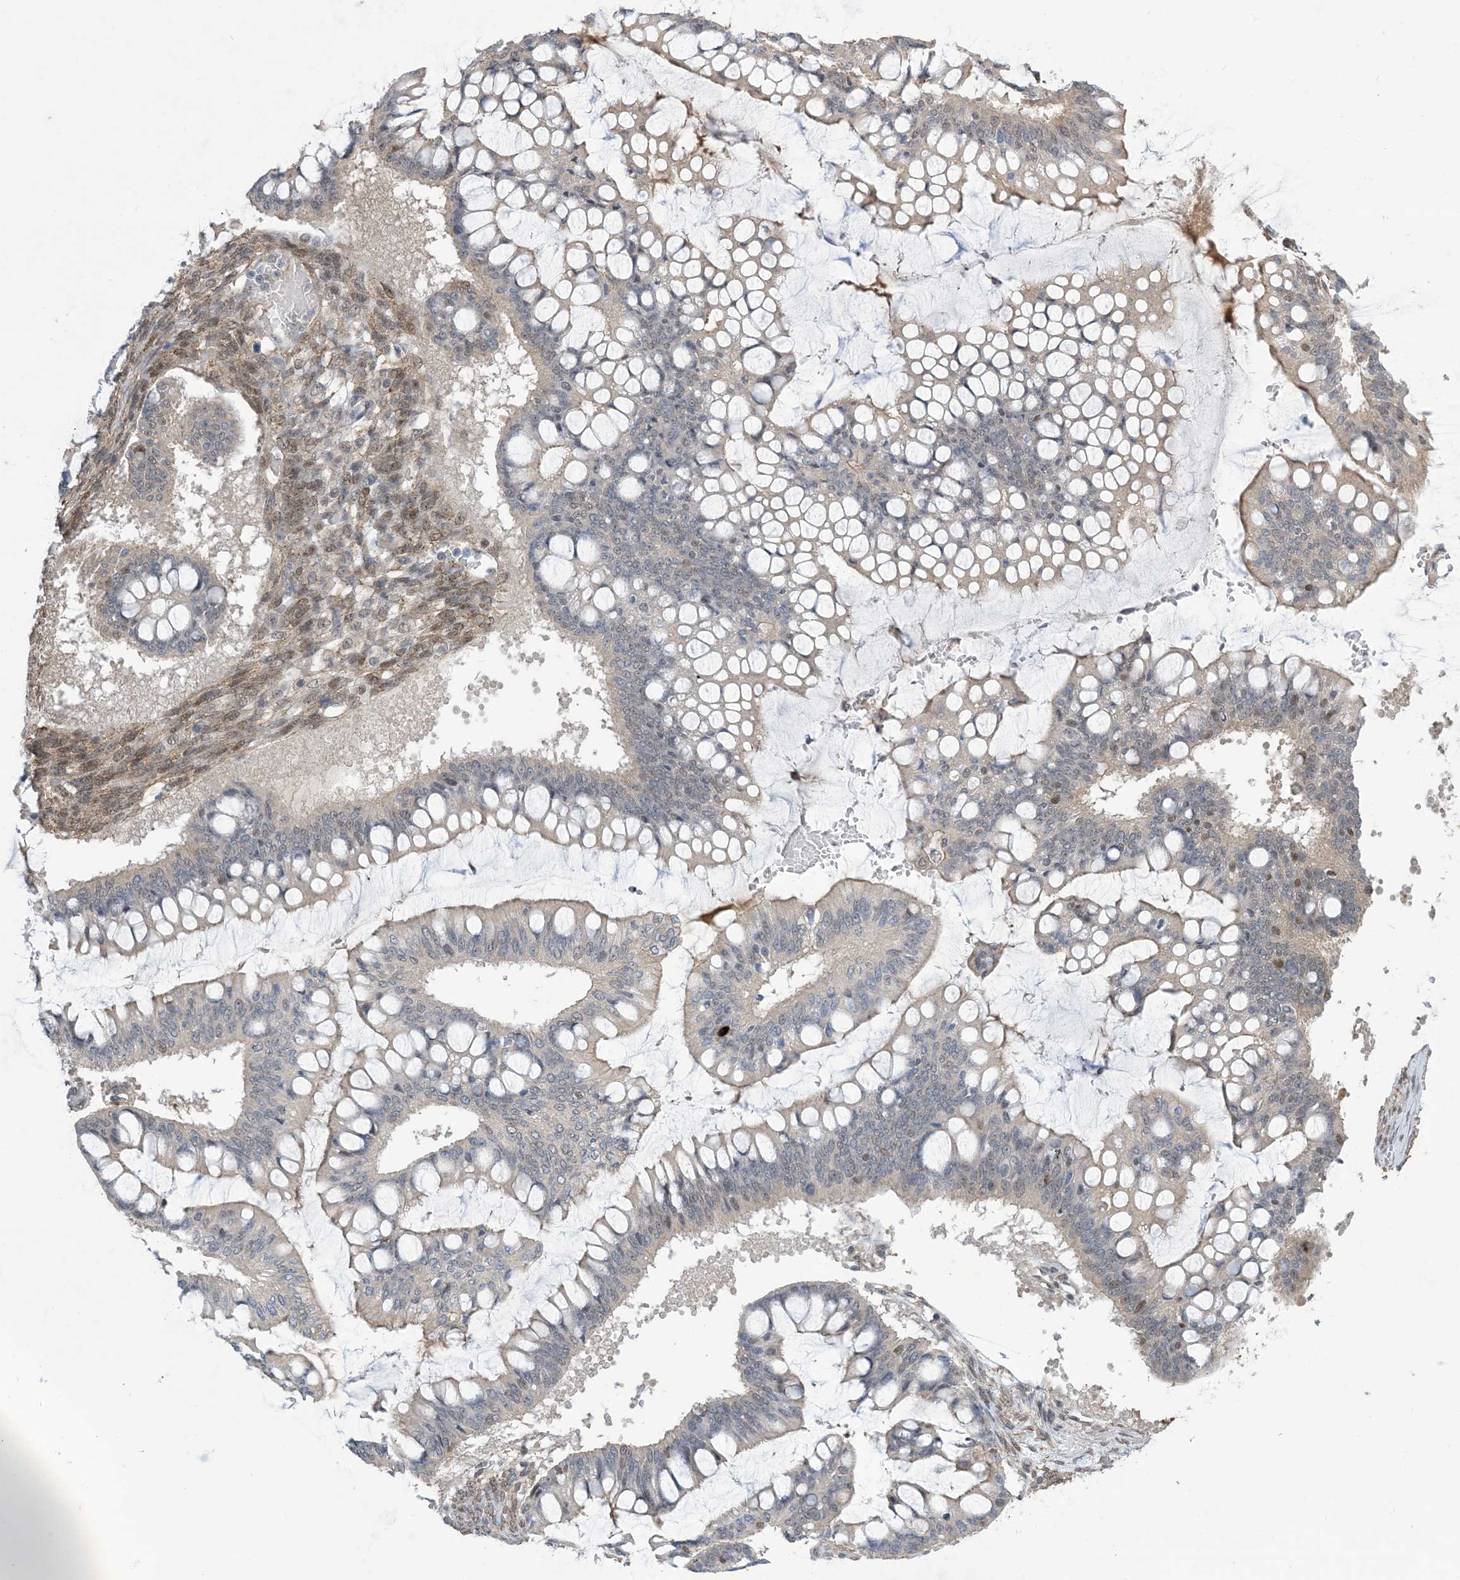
{"staining": {"intensity": "weak", "quantity": "<25%", "location": "cytoplasmic/membranous"}, "tissue": "ovarian cancer", "cell_type": "Tumor cells", "image_type": "cancer", "snomed": [{"axis": "morphology", "description": "Cystadenocarcinoma, mucinous, NOS"}, {"axis": "topography", "description": "Ovary"}], "caption": "The IHC image has no significant staining in tumor cells of ovarian mucinous cystadenocarcinoma tissue.", "gene": "ZNF8", "patient": {"sex": "female", "age": 73}}